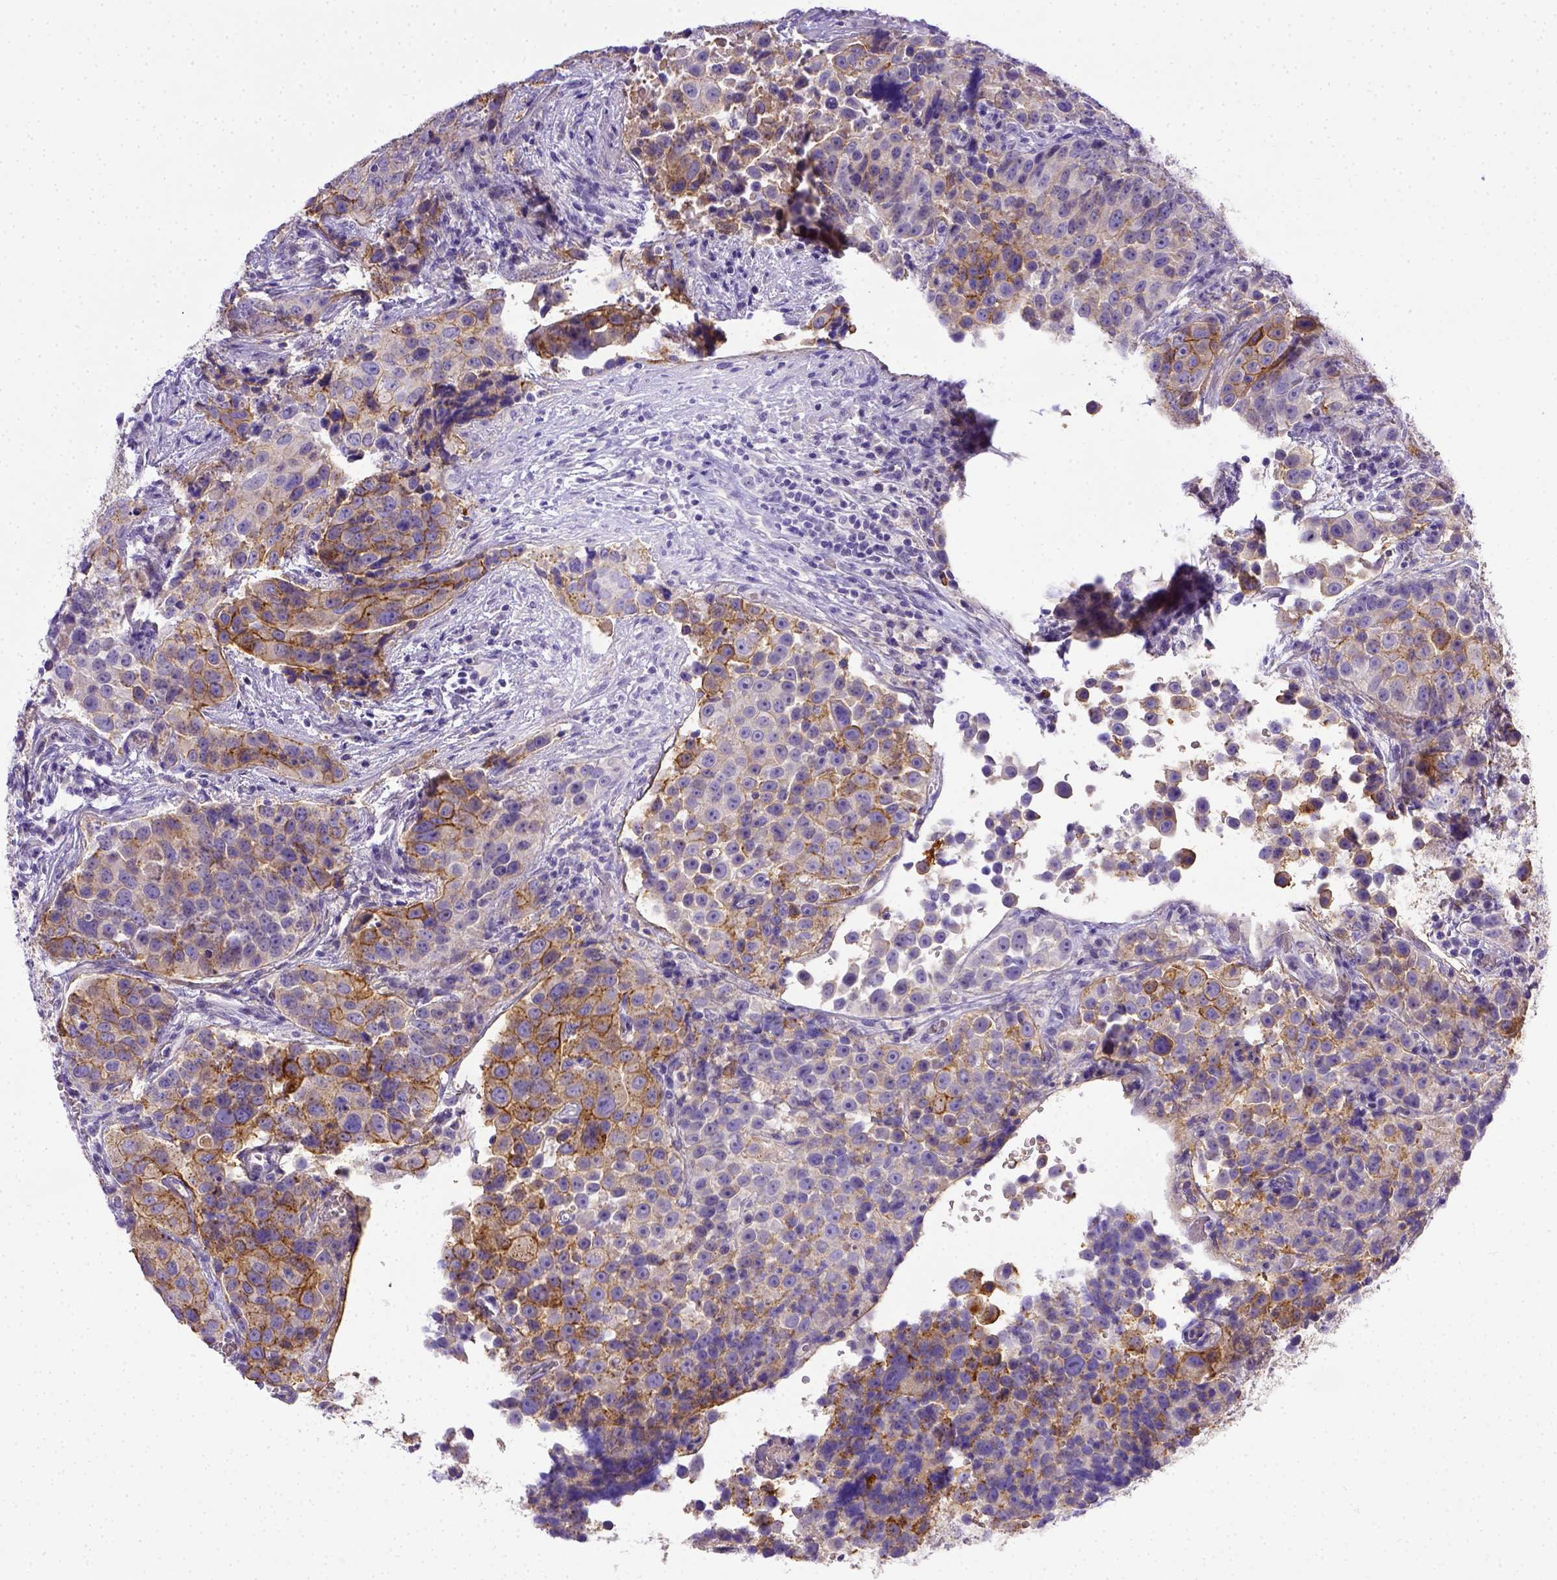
{"staining": {"intensity": "moderate", "quantity": "25%-75%", "location": "cytoplasmic/membranous"}, "tissue": "urothelial cancer", "cell_type": "Tumor cells", "image_type": "cancer", "snomed": [{"axis": "morphology", "description": "Urothelial carcinoma, NOS"}, {"axis": "topography", "description": "Urinary bladder"}], "caption": "Approximately 25%-75% of tumor cells in transitional cell carcinoma demonstrate moderate cytoplasmic/membranous protein expression as visualized by brown immunohistochemical staining.", "gene": "BTN1A1", "patient": {"sex": "male", "age": 52}}